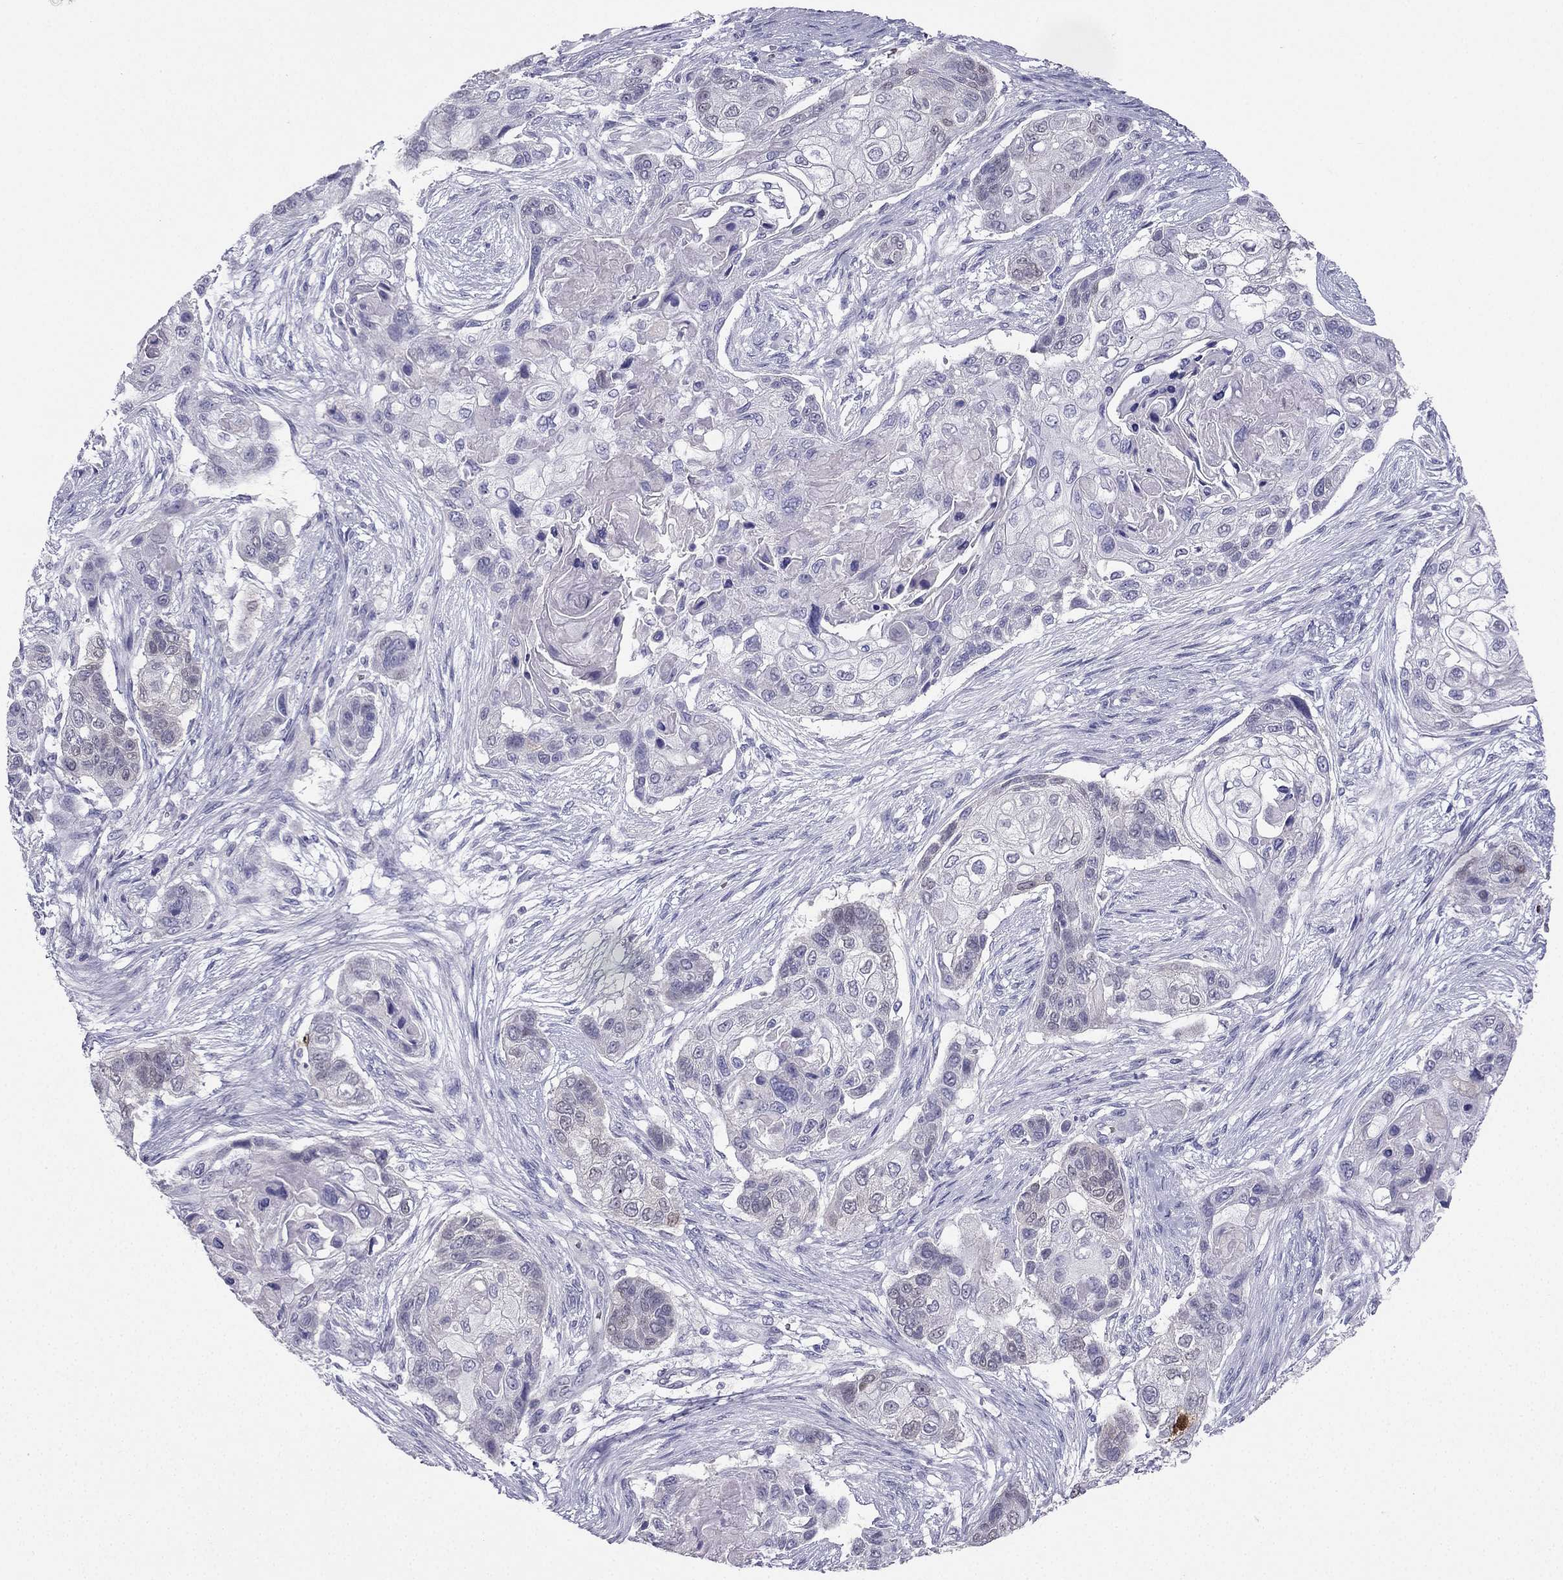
{"staining": {"intensity": "negative", "quantity": "none", "location": "none"}, "tissue": "lung cancer", "cell_type": "Tumor cells", "image_type": "cancer", "snomed": [{"axis": "morphology", "description": "Squamous cell carcinoma, NOS"}, {"axis": "topography", "description": "Lung"}], "caption": "Tumor cells are negative for protein expression in human squamous cell carcinoma (lung).", "gene": "RSPH14", "patient": {"sex": "male", "age": 69}}